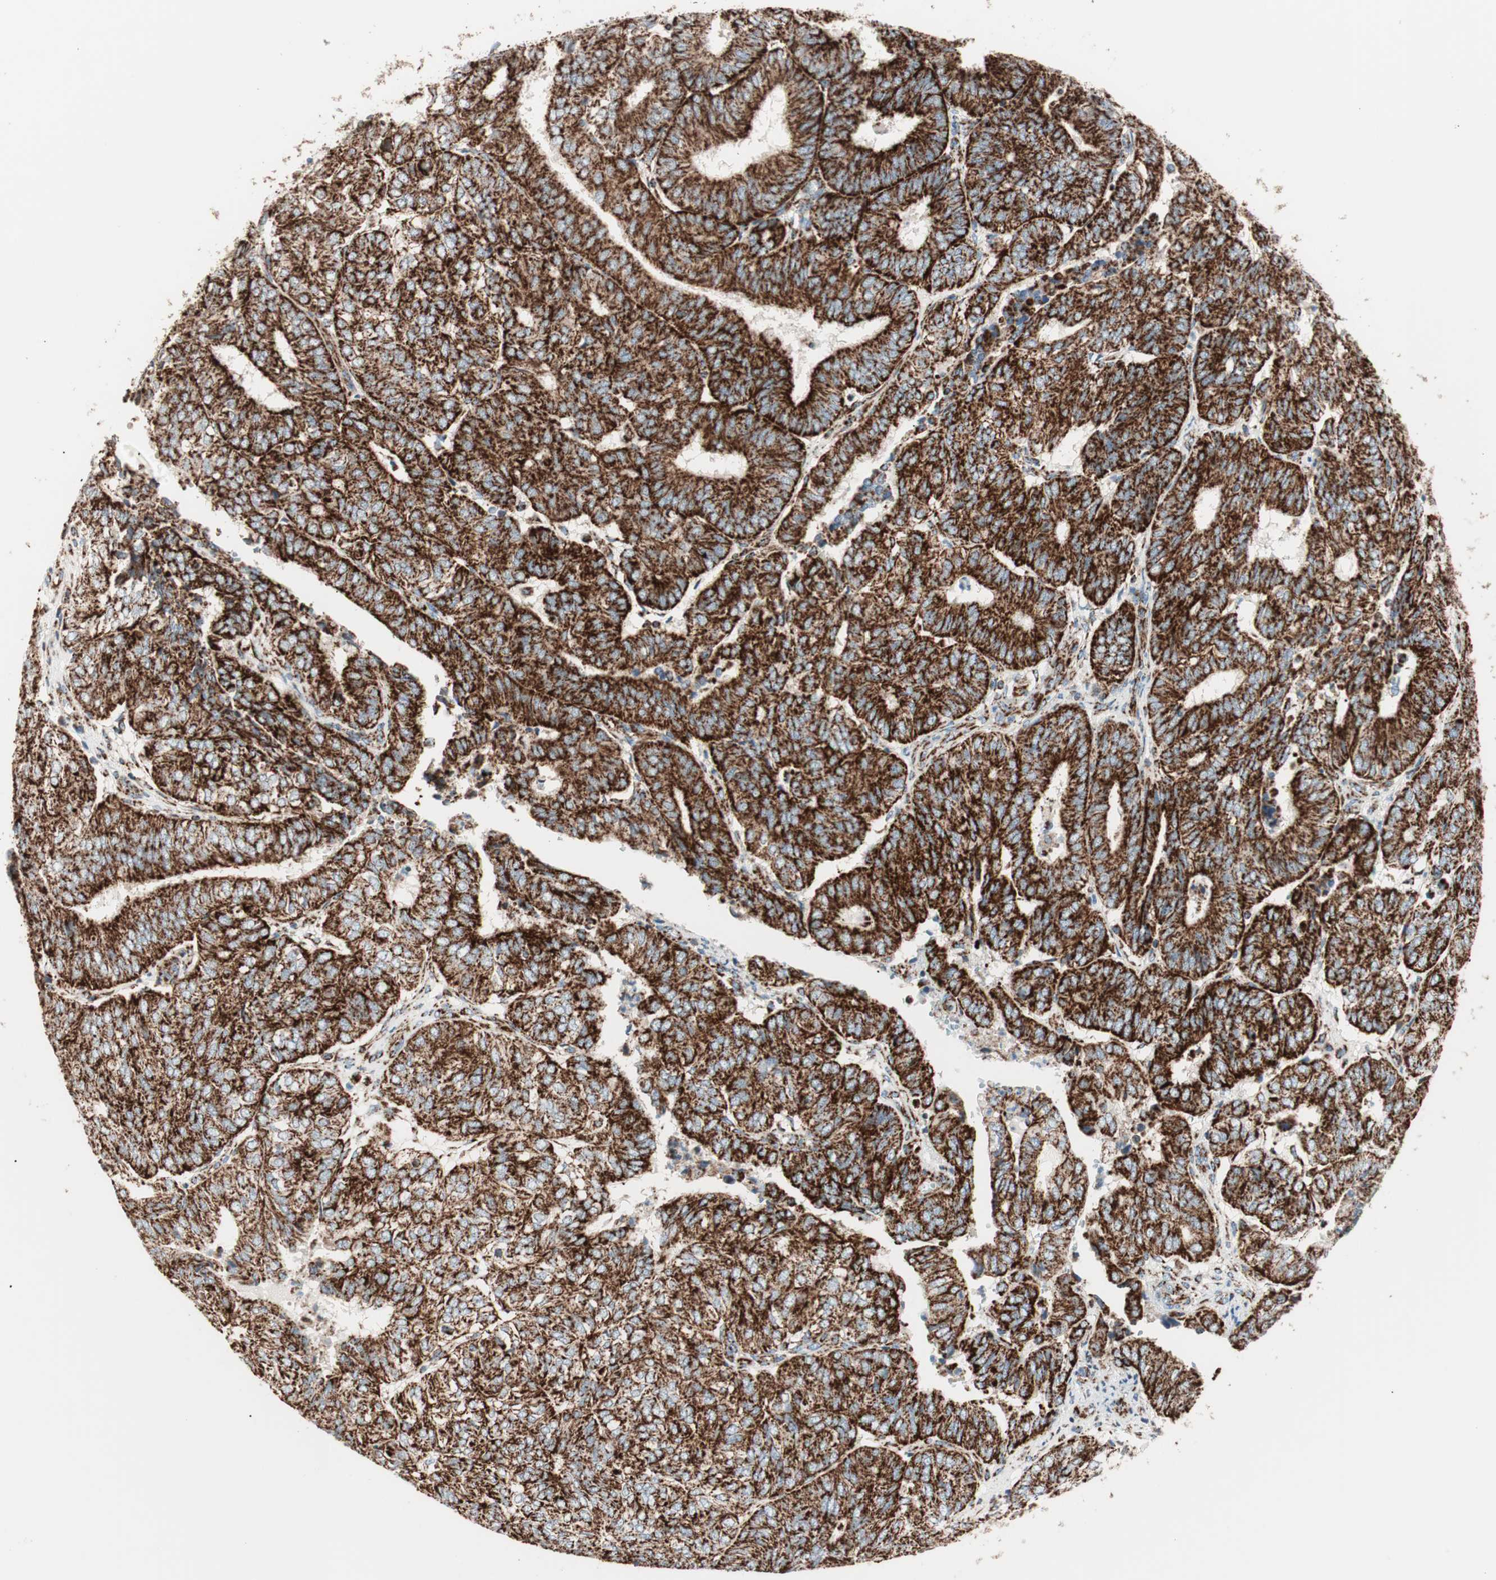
{"staining": {"intensity": "strong", "quantity": ">75%", "location": "cytoplasmic/membranous"}, "tissue": "endometrial cancer", "cell_type": "Tumor cells", "image_type": "cancer", "snomed": [{"axis": "morphology", "description": "Adenocarcinoma, NOS"}, {"axis": "topography", "description": "Uterus"}], "caption": "Immunohistochemistry micrograph of neoplastic tissue: human endometrial cancer (adenocarcinoma) stained using IHC exhibits high levels of strong protein expression localized specifically in the cytoplasmic/membranous of tumor cells, appearing as a cytoplasmic/membranous brown color.", "gene": "TOMM20", "patient": {"sex": "female", "age": 60}}